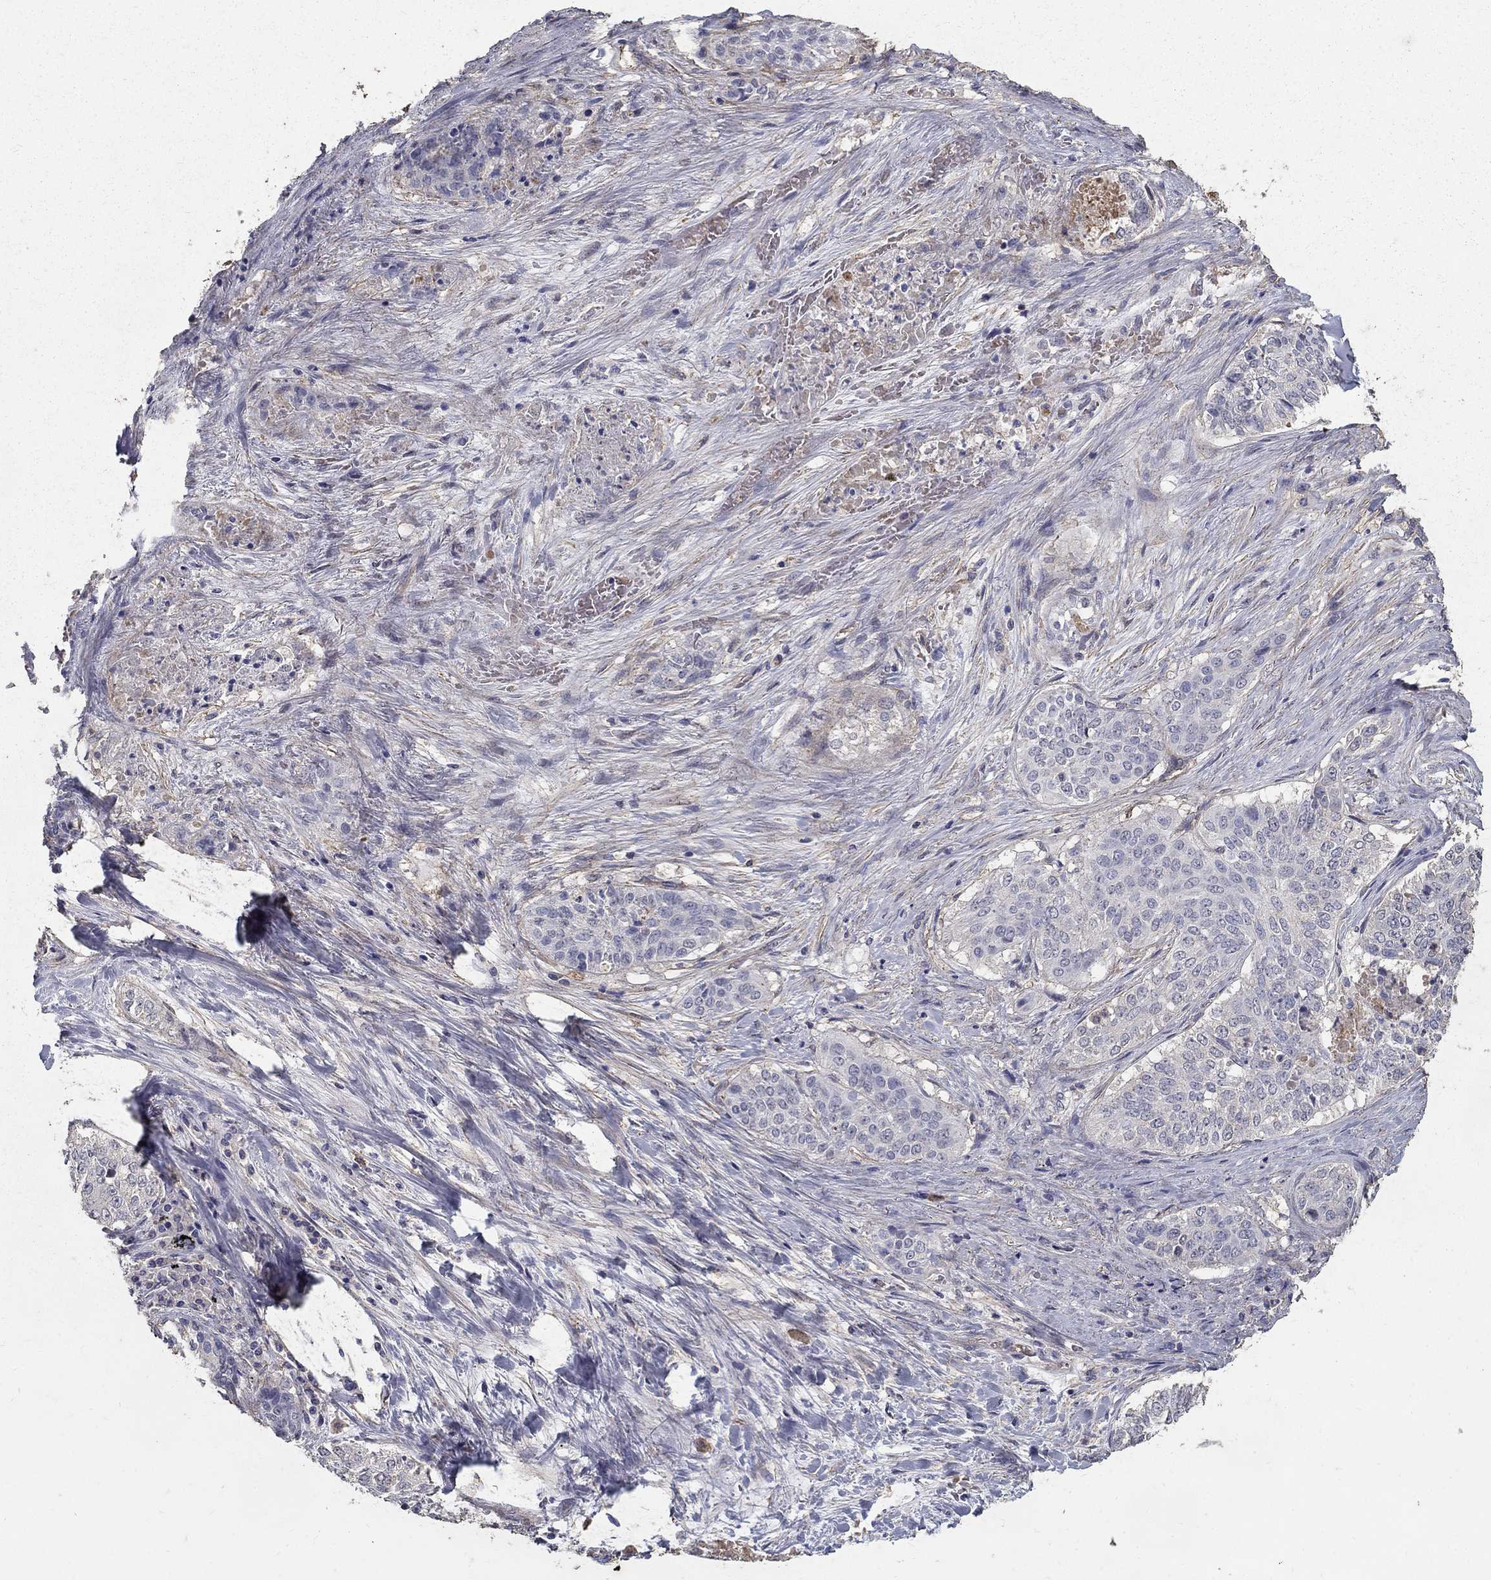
{"staining": {"intensity": "negative", "quantity": "none", "location": "none"}, "tissue": "lung cancer", "cell_type": "Tumor cells", "image_type": "cancer", "snomed": [{"axis": "morphology", "description": "Squamous cell carcinoma, NOS"}, {"axis": "topography", "description": "Lung"}], "caption": "Tumor cells are negative for protein expression in human squamous cell carcinoma (lung).", "gene": "MPP2", "patient": {"sex": "male", "age": 64}}